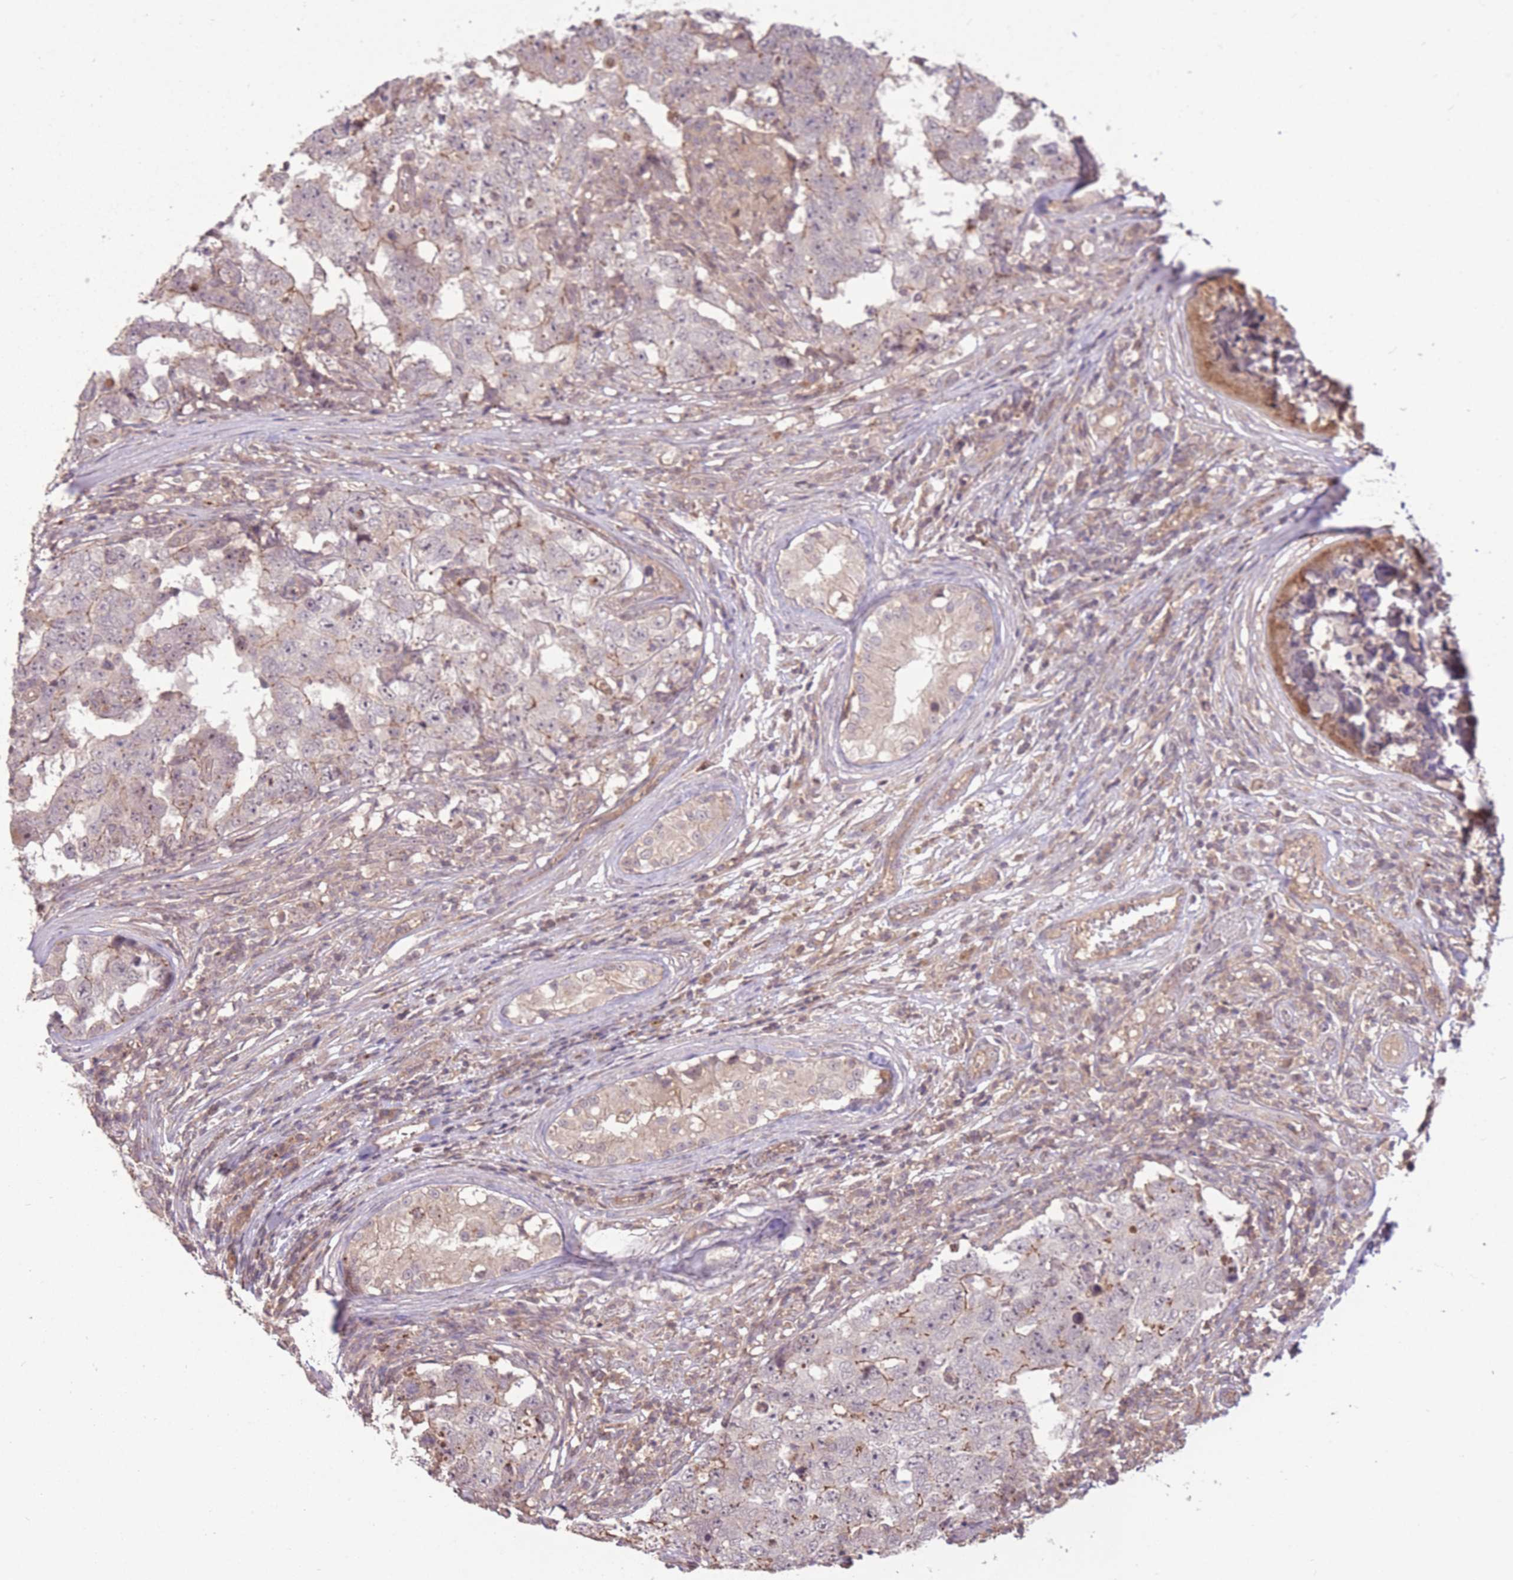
{"staining": {"intensity": "weak", "quantity": "<25%", "location": "cytoplasmic/membranous"}, "tissue": "testis cancer", "cell_type": "Tumor cells", "image_type": "cancer", "snomed": [{"axis": "morphology", "description": "Carcinoma, Embryonal, NOS"}, {"axis": "topography", "description": "Testis"}], "caption": "The histopathology image reveals no staining of tumor cells in embryonal carcinoma (testis).", "gene": "POLR3F", "patient": {"sex": "male", "age": 25}}